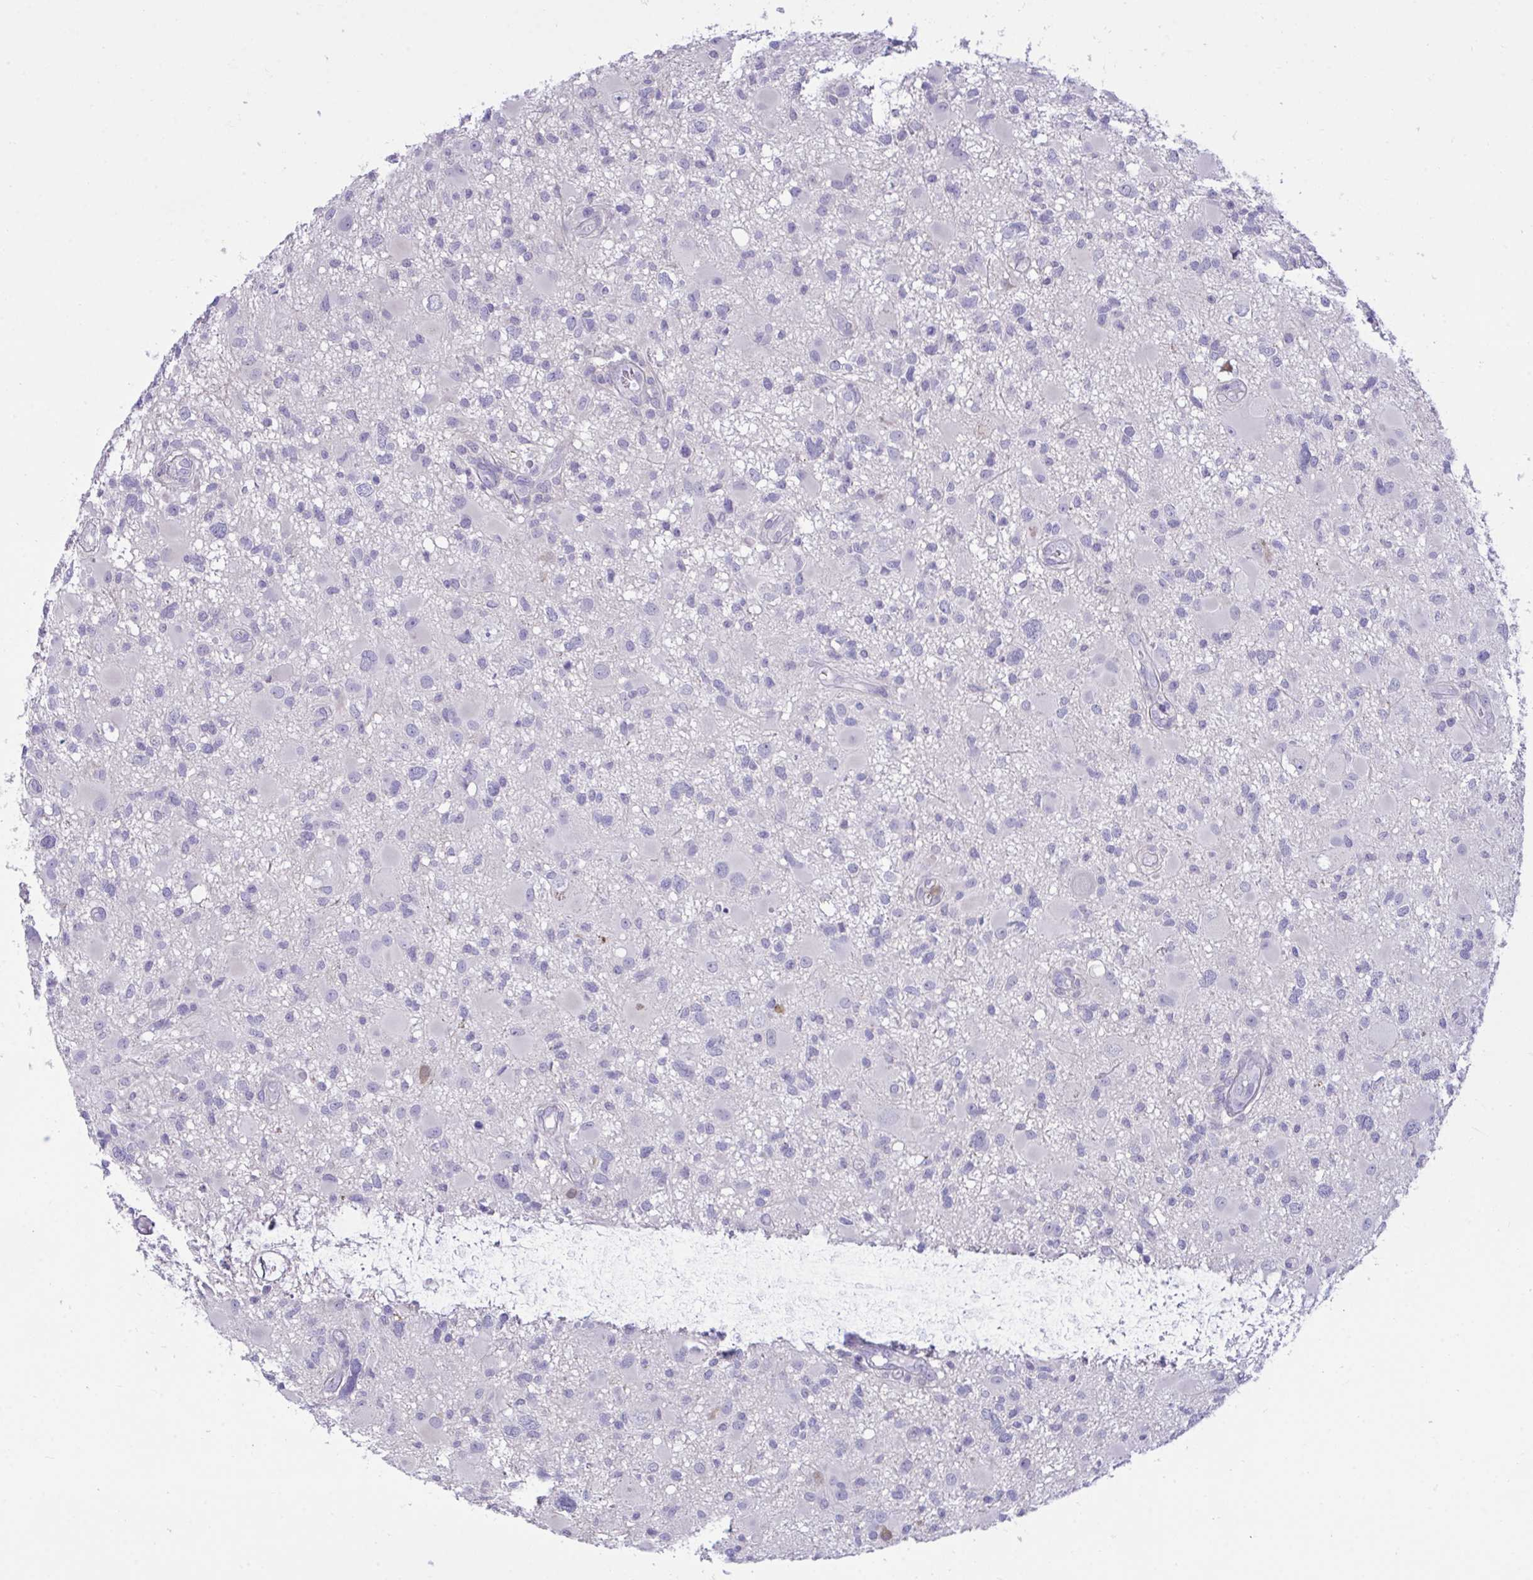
{"staining": {"intensity": "negative", "quantity": "none", "location": "none"}, "tissue": "glioma", "cell_type": "Tumor cells", "image_type": "cancer", "snomed": [{"axis": "morphology", "description": "Glioma, malignant, High grade"}, {"axis": "topography", "description": "Brain"}], "caption": "Protein analysis of malignant glioma (high-grade) exhibits no significant staining in tumor cells. Brightfield microscopy of IHC stained with DAB (brown) and hematoxylin (blue), captured at high magnification.", "gene": "PLEKHH1", "patient": {"sex": "male", "age": 54}}